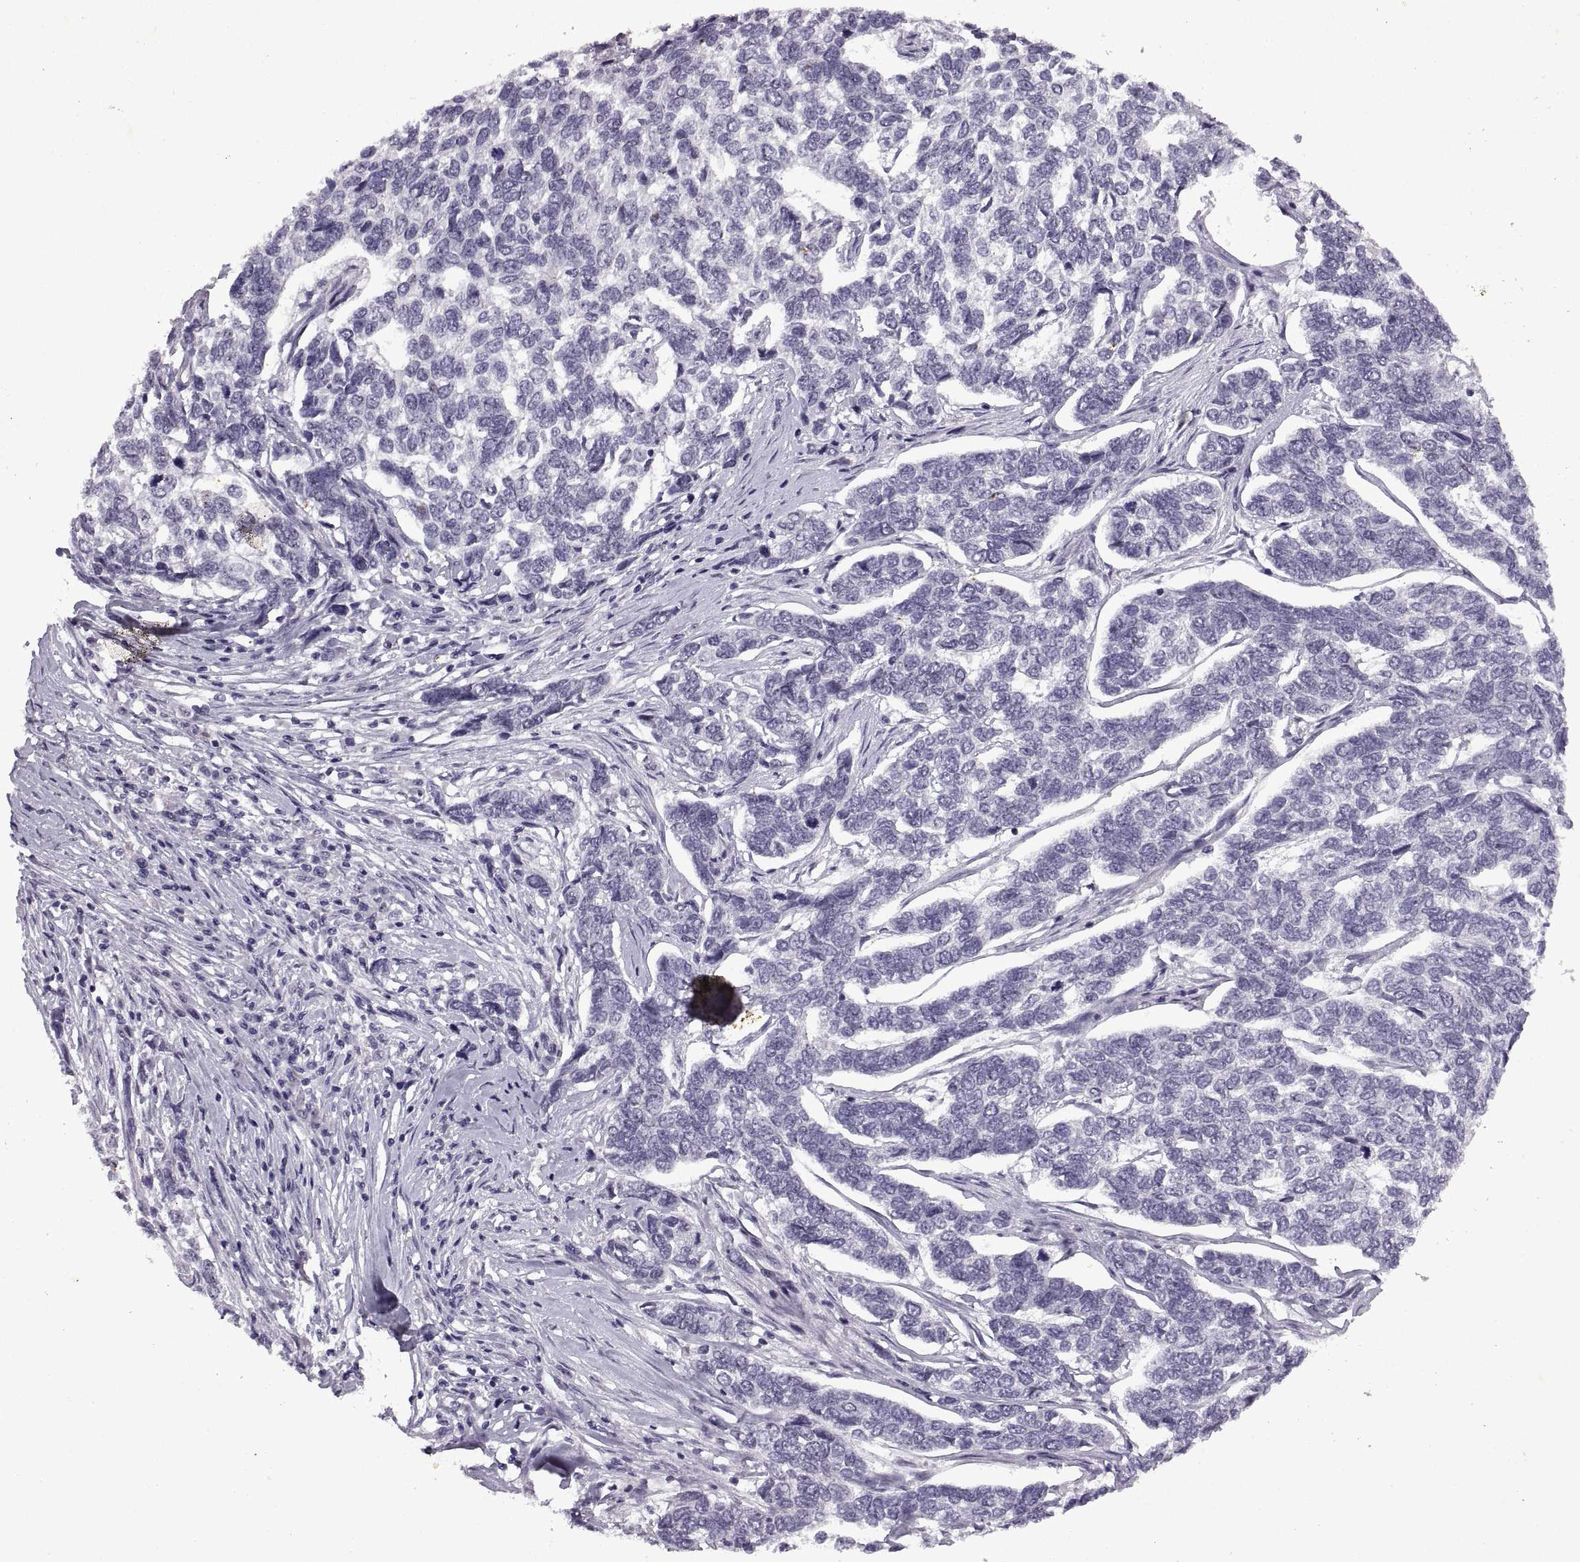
{"staining": {"intensity": "negative", "quantity": "none", "location": "none"}, "tissue": "skin cancer", "cell_type": "Tumor cells", "image_type": "cancer", "snomed": [{"axis": "morphology", "description": "Basal cell carcinoma"}, {"axis": "topography", "description": "Skin"}], "caption": "Skin cancer (basal cell carcinoma) was stained to show a protein in brown. There is no significant positivity in tumor cells. The staining is performed using DAB (3,3'-diaminobenzidine) brown chromogen with nuclei counter-stained in using hematoxylin.", "gene": "SINHCAF", "patient": {"sex": "female", "age": 65}}